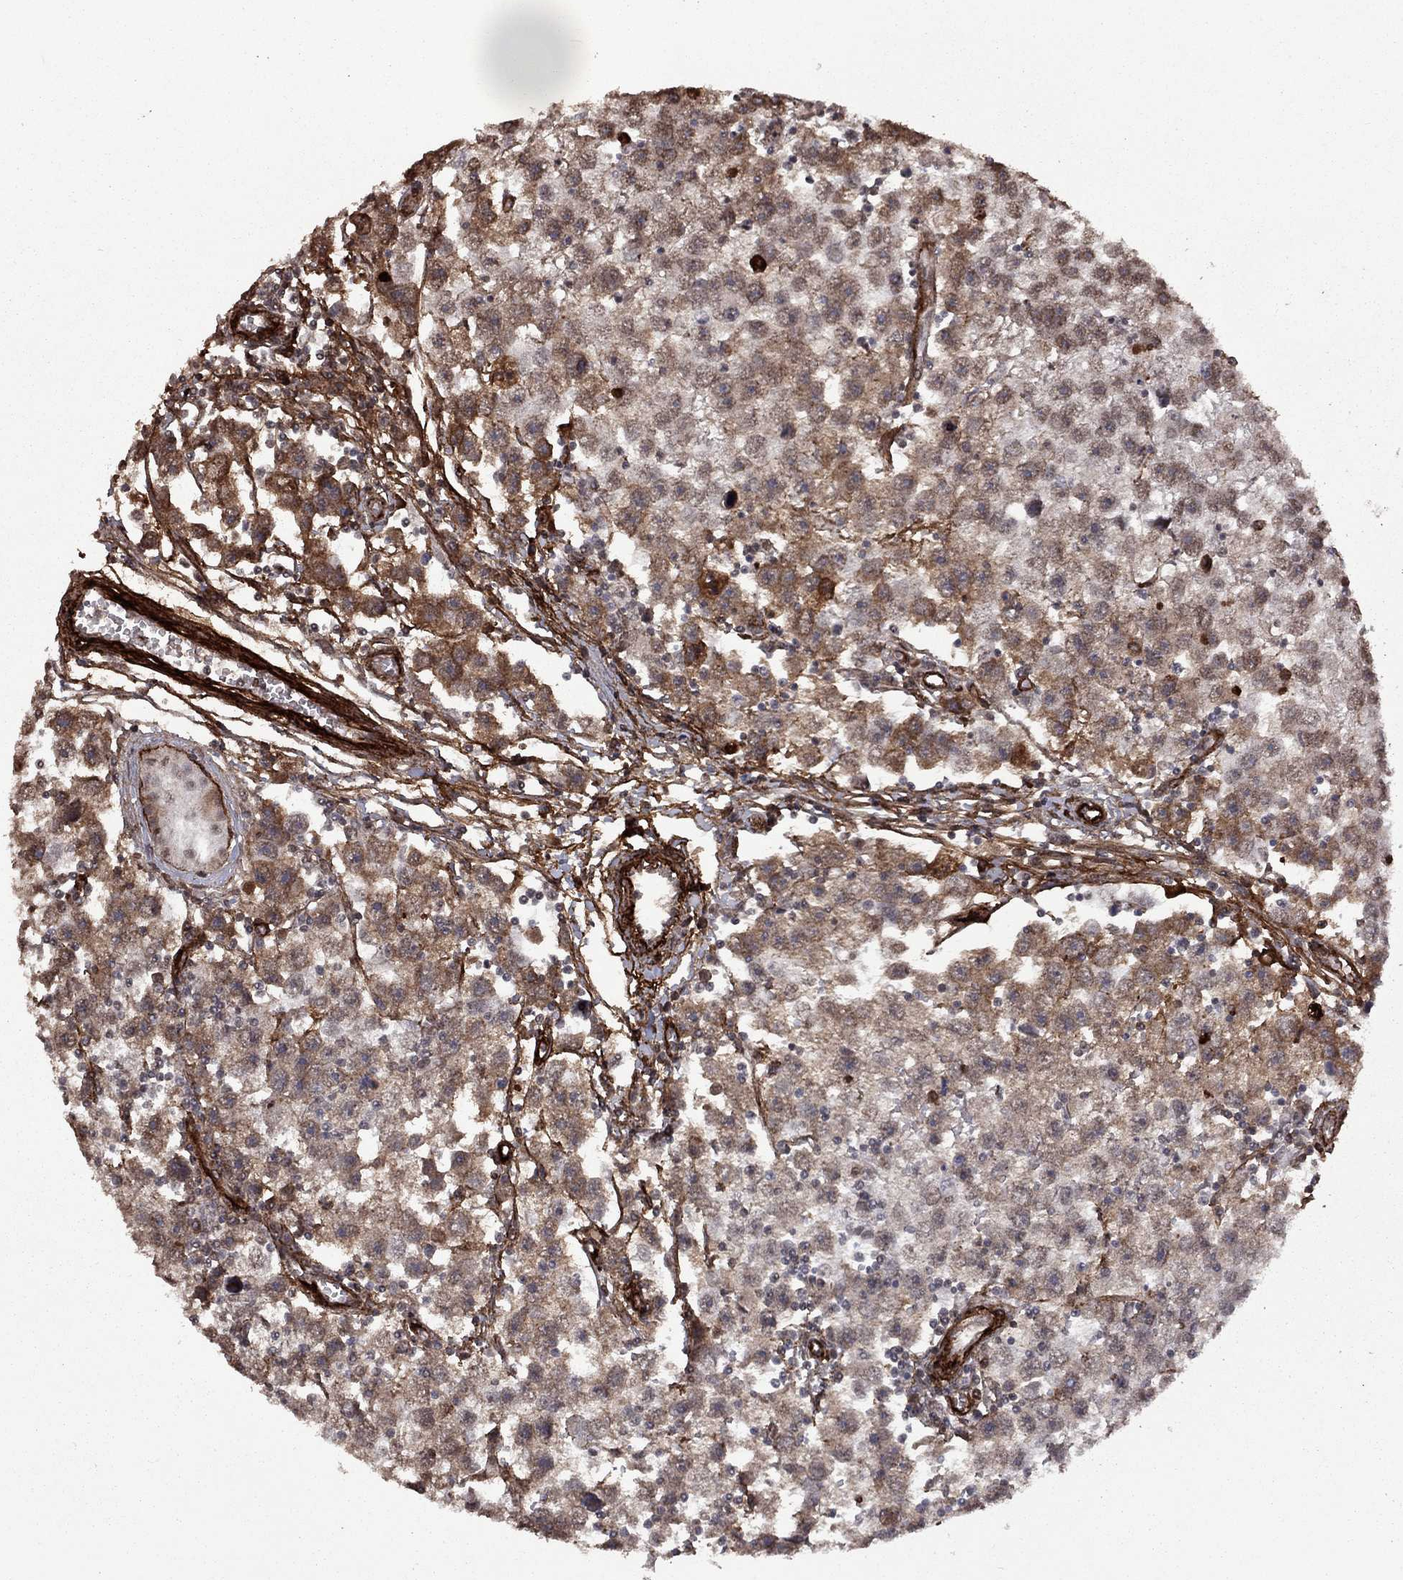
{"staining": {"intensity": "moderate", "quantity": "25%-75%", "location": "cytoplasmic/membranous"}, "tissue": "testis cancer", "cell_type": "Tumor cells", "image_type": "cancer", "snomed": [{"axis": "morphology", "description": "Seminoma, NOS"}, {"axis": "topography", "description": "Testis"}], "caption": "Testis cancer (seminoma) stained with DAB (3,3'-diaminobenzidine) IHC exhibits medium levels of moderate cytoplasmic/membranous expression in about 25%-75% of tumor cells. (DAB (3,3'-diaminobenzidine) IHC, brown staining for protein, blue staining for nuclei).", "gene": "COL18A1", "patient": {"sex": "male", "age": 30}}